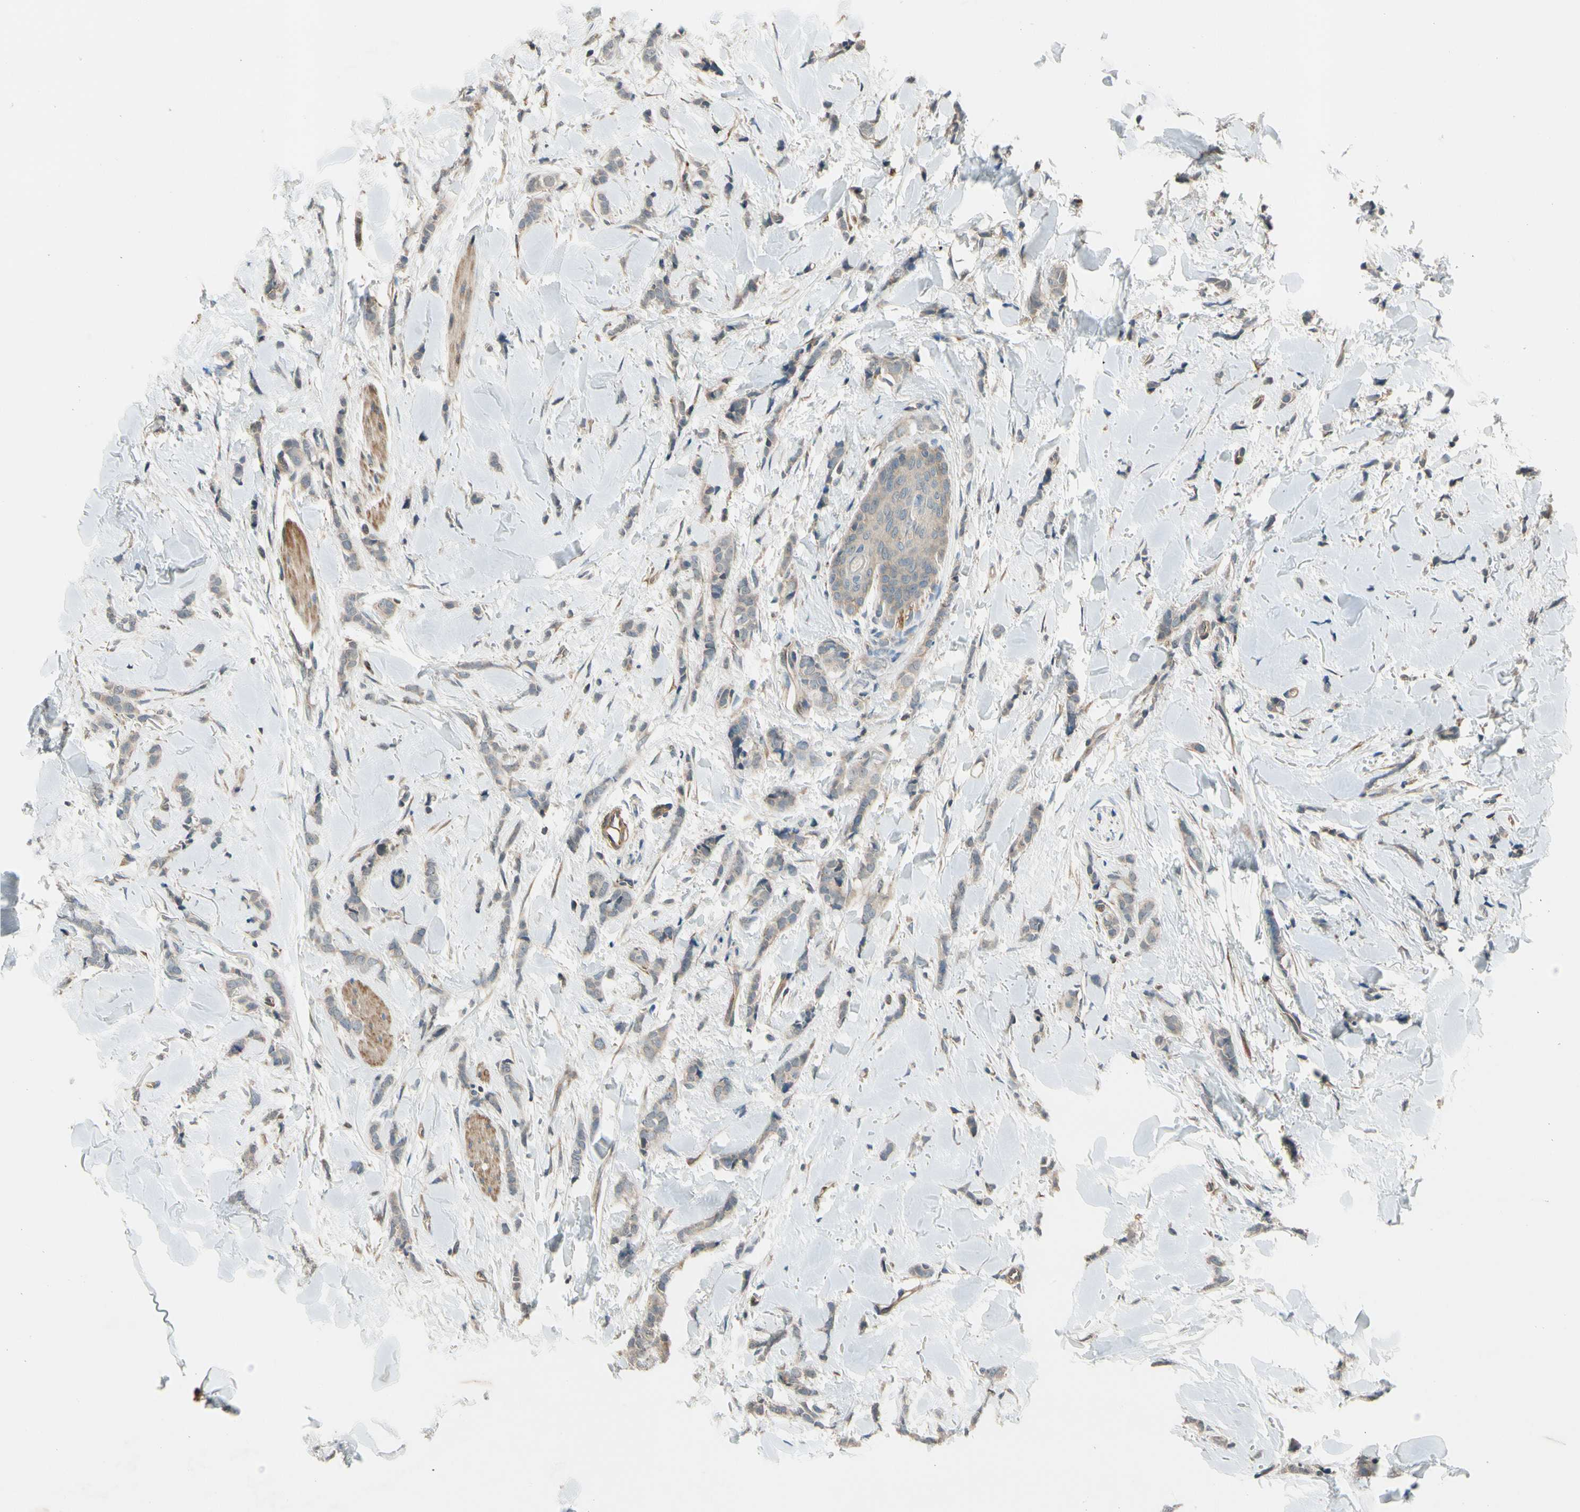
{"staining": {"intensity": "weak", "quantity": ">75%", "location": "cytoplasmic/membranous"}, "tissue": "breast cancer", "cell_type": "Tumor cells", "image_type": "cancer", "snomed": [{"axis": "morphology", "description": "Lobular carcinoma"}, {"axis": "topography", "description": "Skin"}, {"axis": "topography", "description": "Breast"}], "caption": "This is an image of immunohistochemistry (IHC) staining of breast cancer (lobular carcinoma), which shows weak staining in the cytoplasmic/membranous of tumor cells.", "gene": "MST1R", "patient": {"sex": "female", "age": 46}}